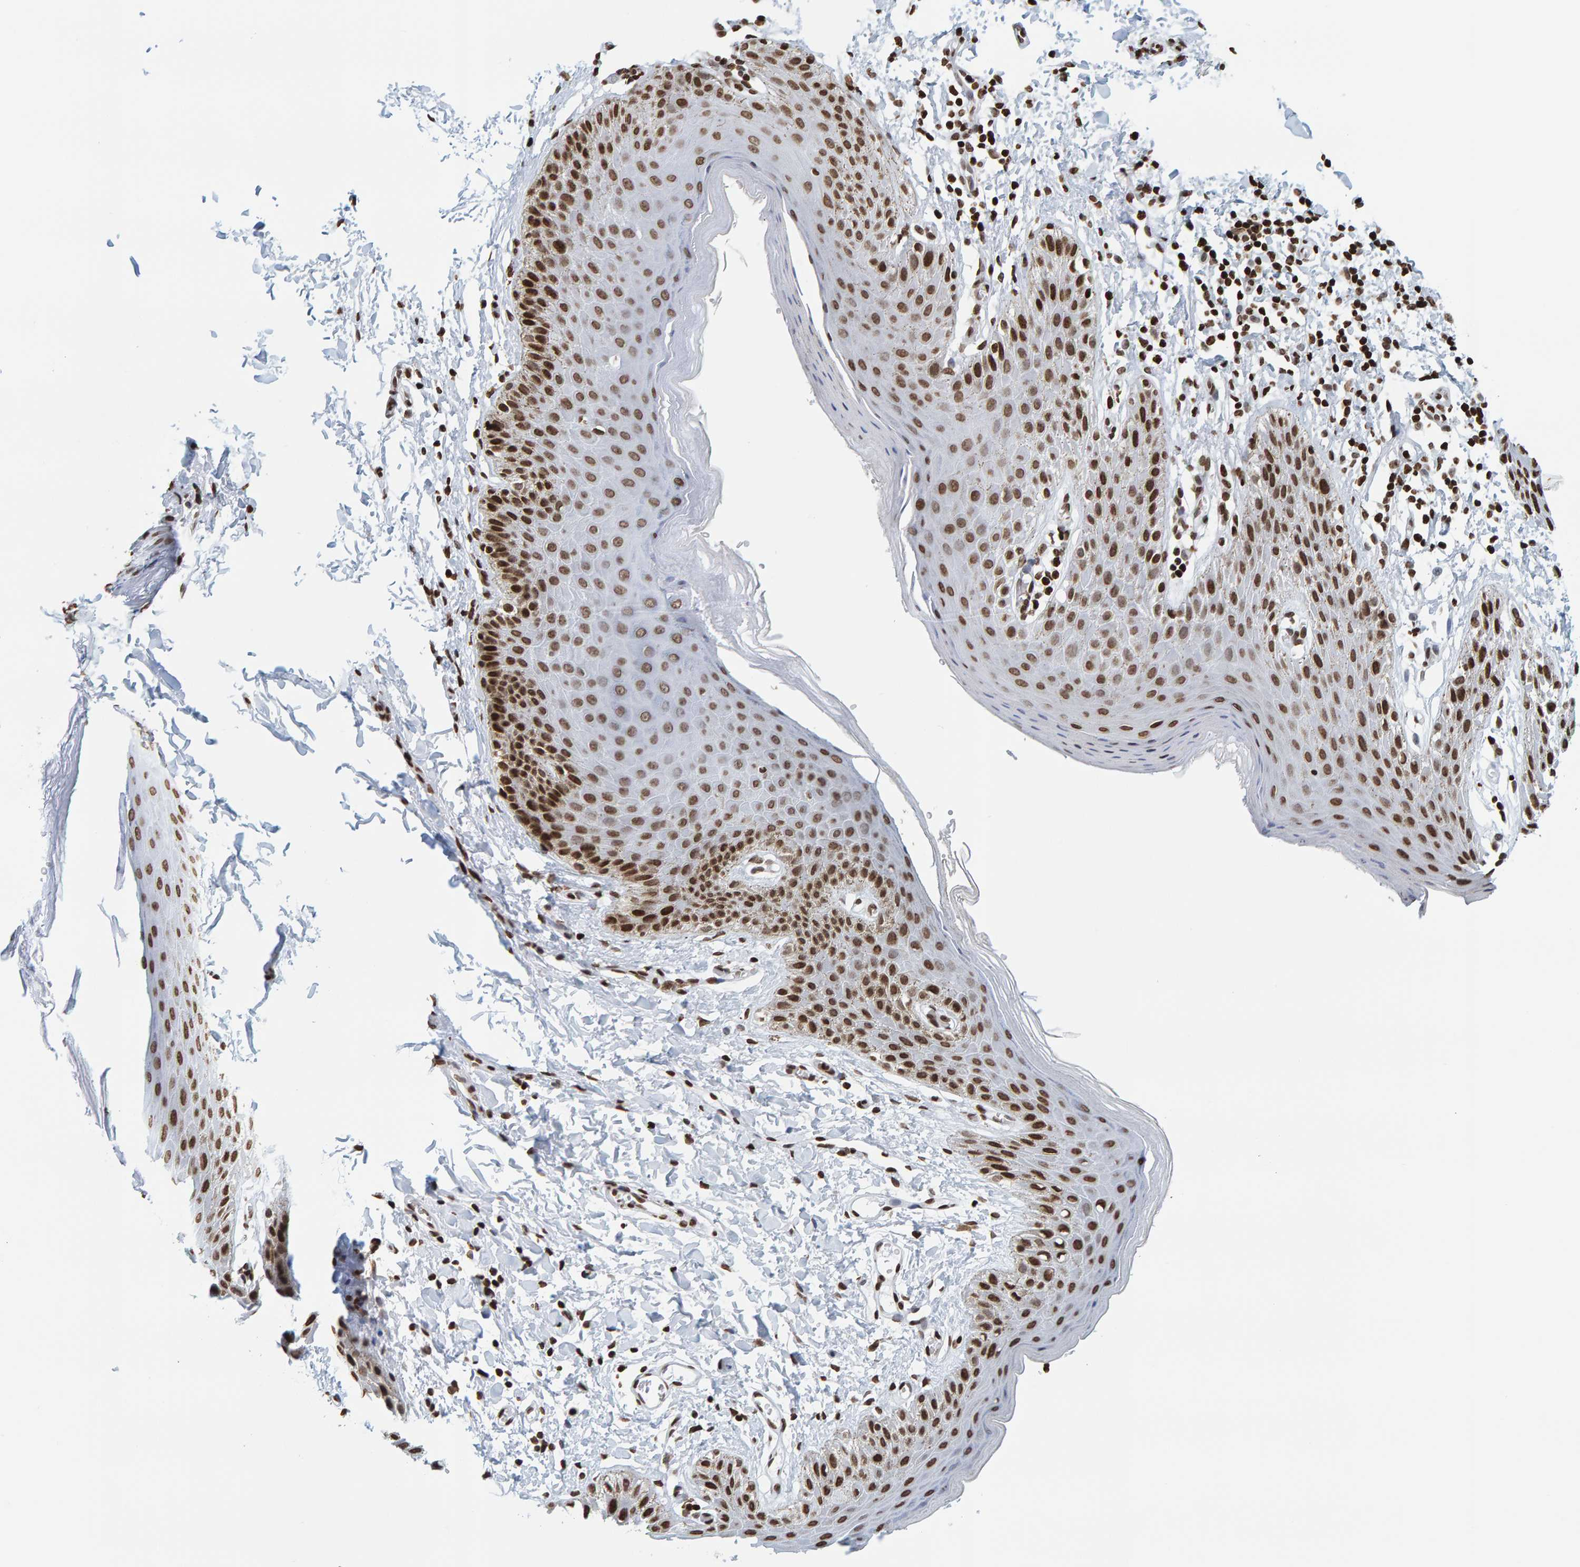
{"staining": {"intensity": "strong", "quantity": ">75%", "location": "nuclear"}, "tissue": "skin", "cell_type": "Epidermal cells", "image_type": "normal", "snomed": [{"axis": "morphology", "description": "Normal tissue, NOS"}, {"axis": "topography", "description": "Anal"}, {"axis": "topography", "description": "Peripheral nerve tissue"}], "caption": "Immunohistochemical staining of benign skin reveals high levels of strong nuclear staining in approximately >75% of epidermal cells. The staining was performed using DAB (3,3'-diaminobenzidine) to visualize the protein expression in brown, while the nuclei were stained in blue with hematoxylin (Magnification: 20x).", "gene": "BRF2", "patient": {"sex": "male", "age": 44}}